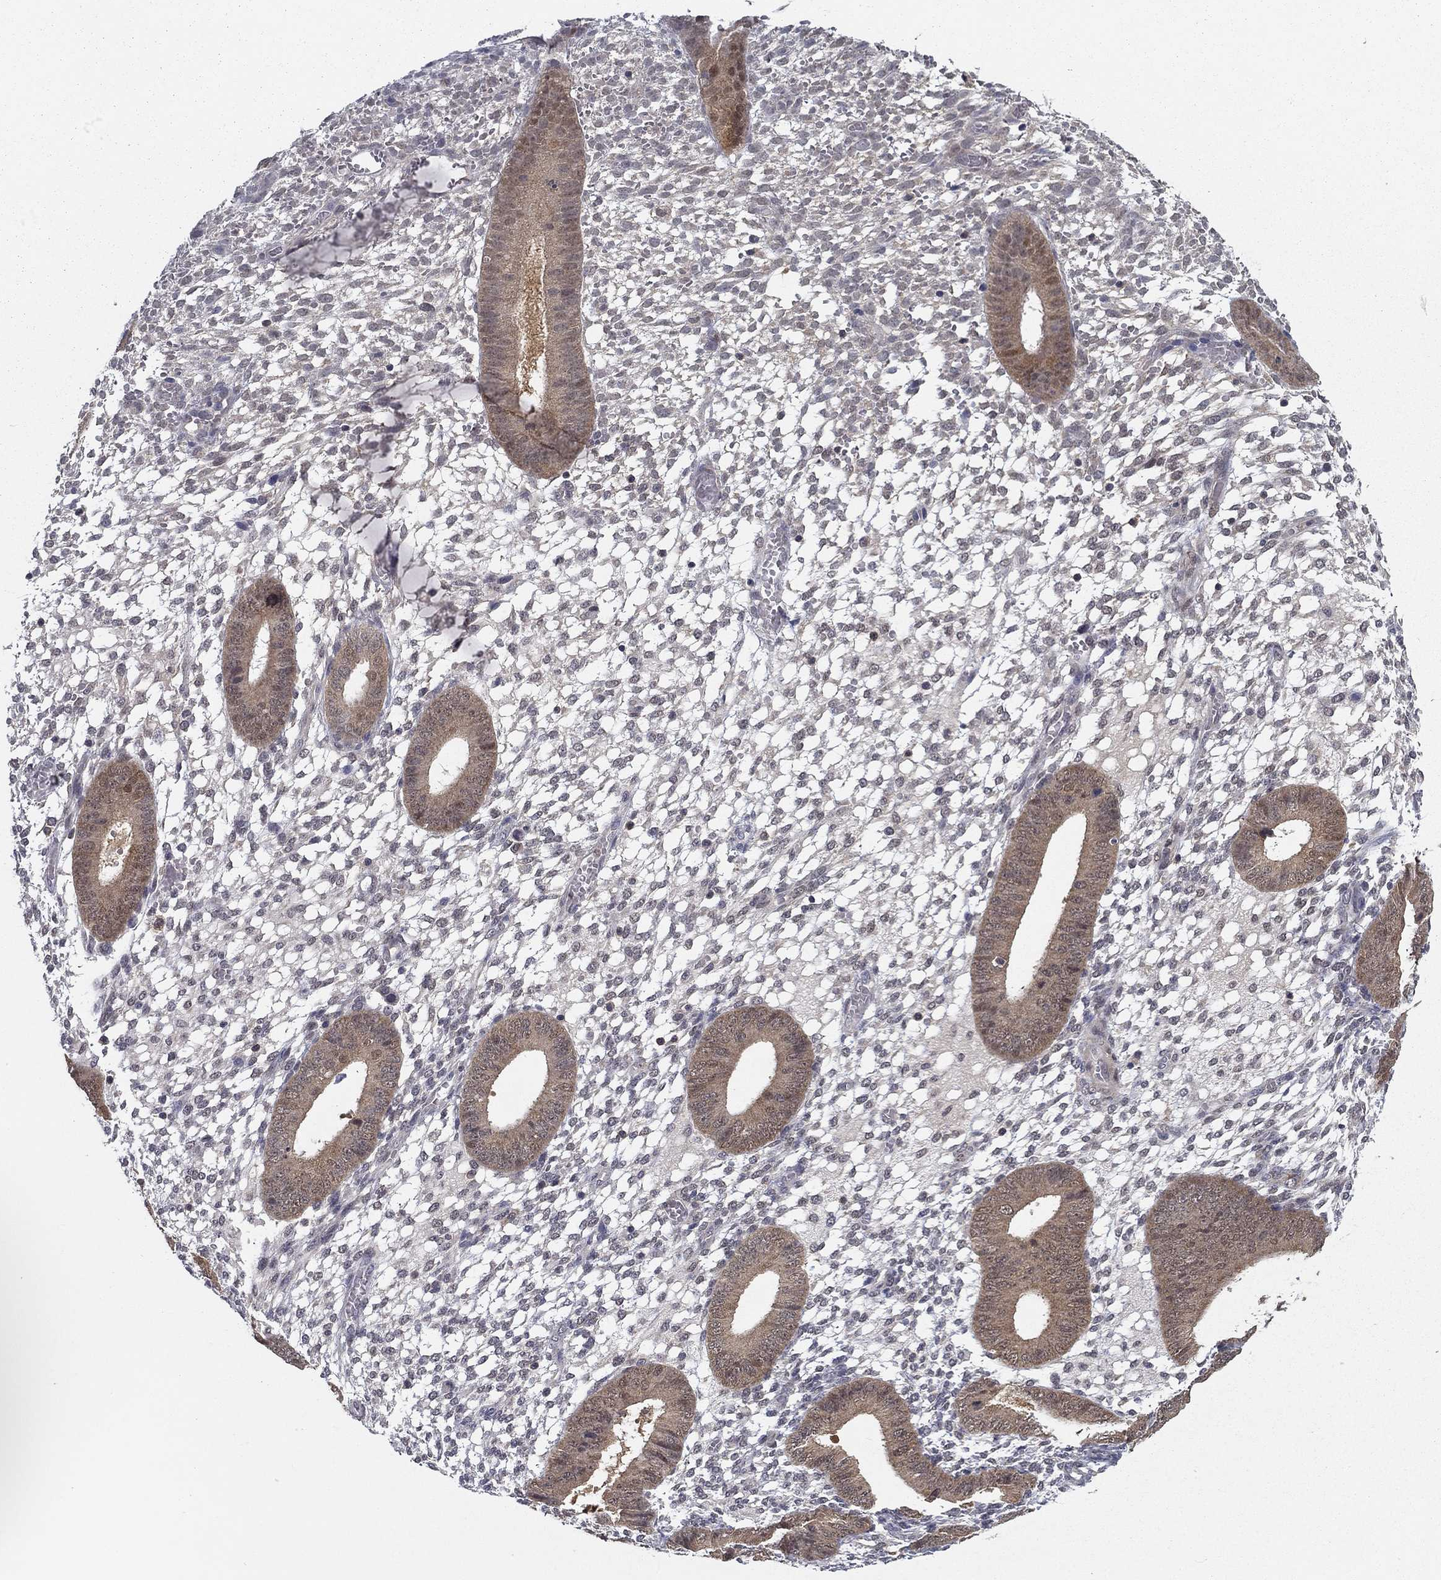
{"staining": {"intensity": "negative", "quantity": "none", "location": "none"}, "tissue": "endometrium", "cell_type": "Cells in endometrial stroma", "image_type": "normal", "snomed": [{"axis": "morphology", "description": "Normal tissue, NOS"}, {"axis": "topography", "description": "Endometrium"}], "caption": "Cells in endometrial stroma show no significant positivity in benign endometrium.", "gene": "NIT2", "patient": {"sex": "female", "age": 39}}